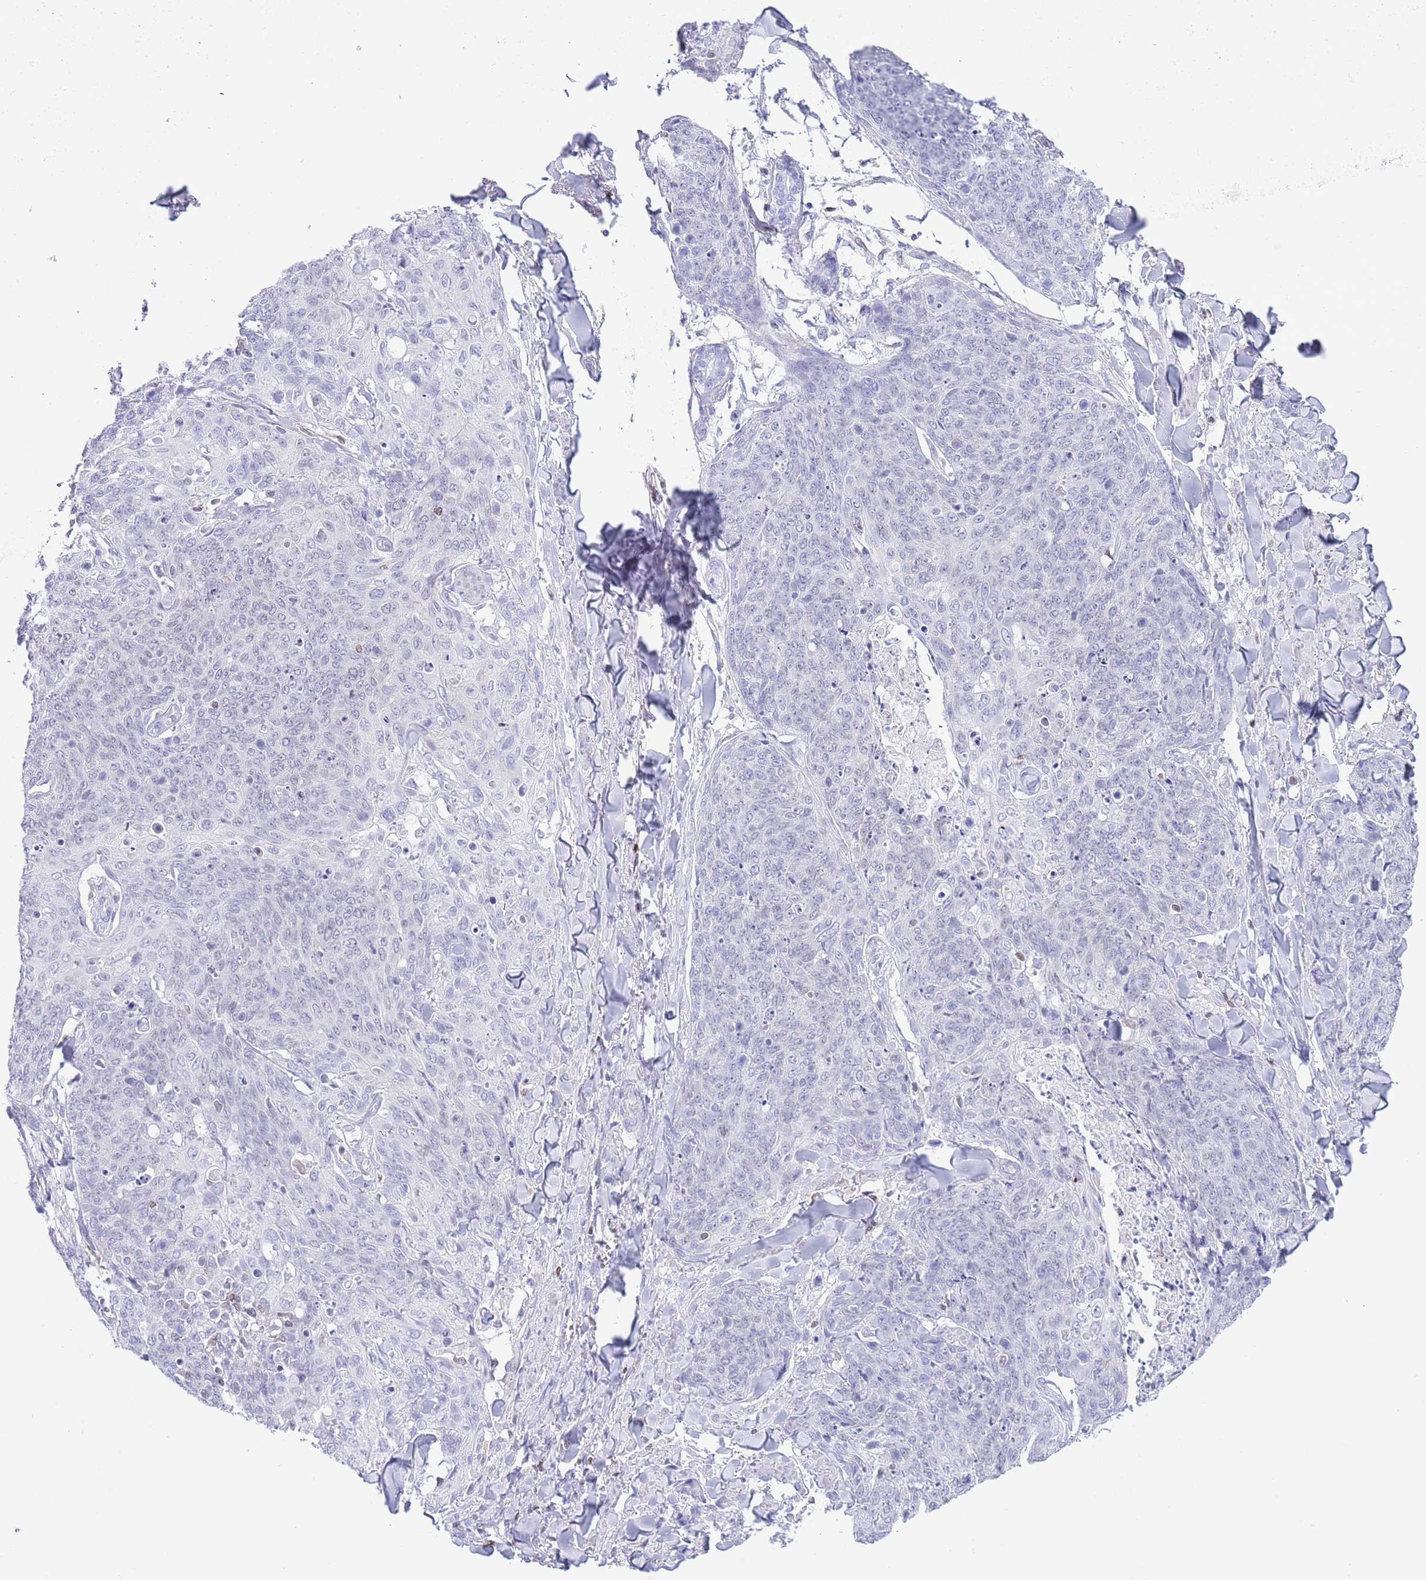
{"staining": {"intensity": "negative", "quantity": "none", "location": "none"}, "tissue": "skin cancer", "cell_type": "Tumor cells", "image_type": "cancer", "snomed": [{"axis": "morphology", "description": "Squamous cell carcinoma, NOS"}, {"axis": "topography", "description": "Skin"}, {"axis": "topography", "description": "Vulva"}], "caption": "Micrograph shows no protein staining in tumor cells of skin squamous cell carcinoma tissue. (Stains: DAB (3,3'-diaminobenzidine) immunohistochemistry (IHC) with hematoxylin counter stain, Microscopy: brightfield microscopy at high magnification).", "gene": "LBR", "patient": {"sex": "female", "age": 85}}